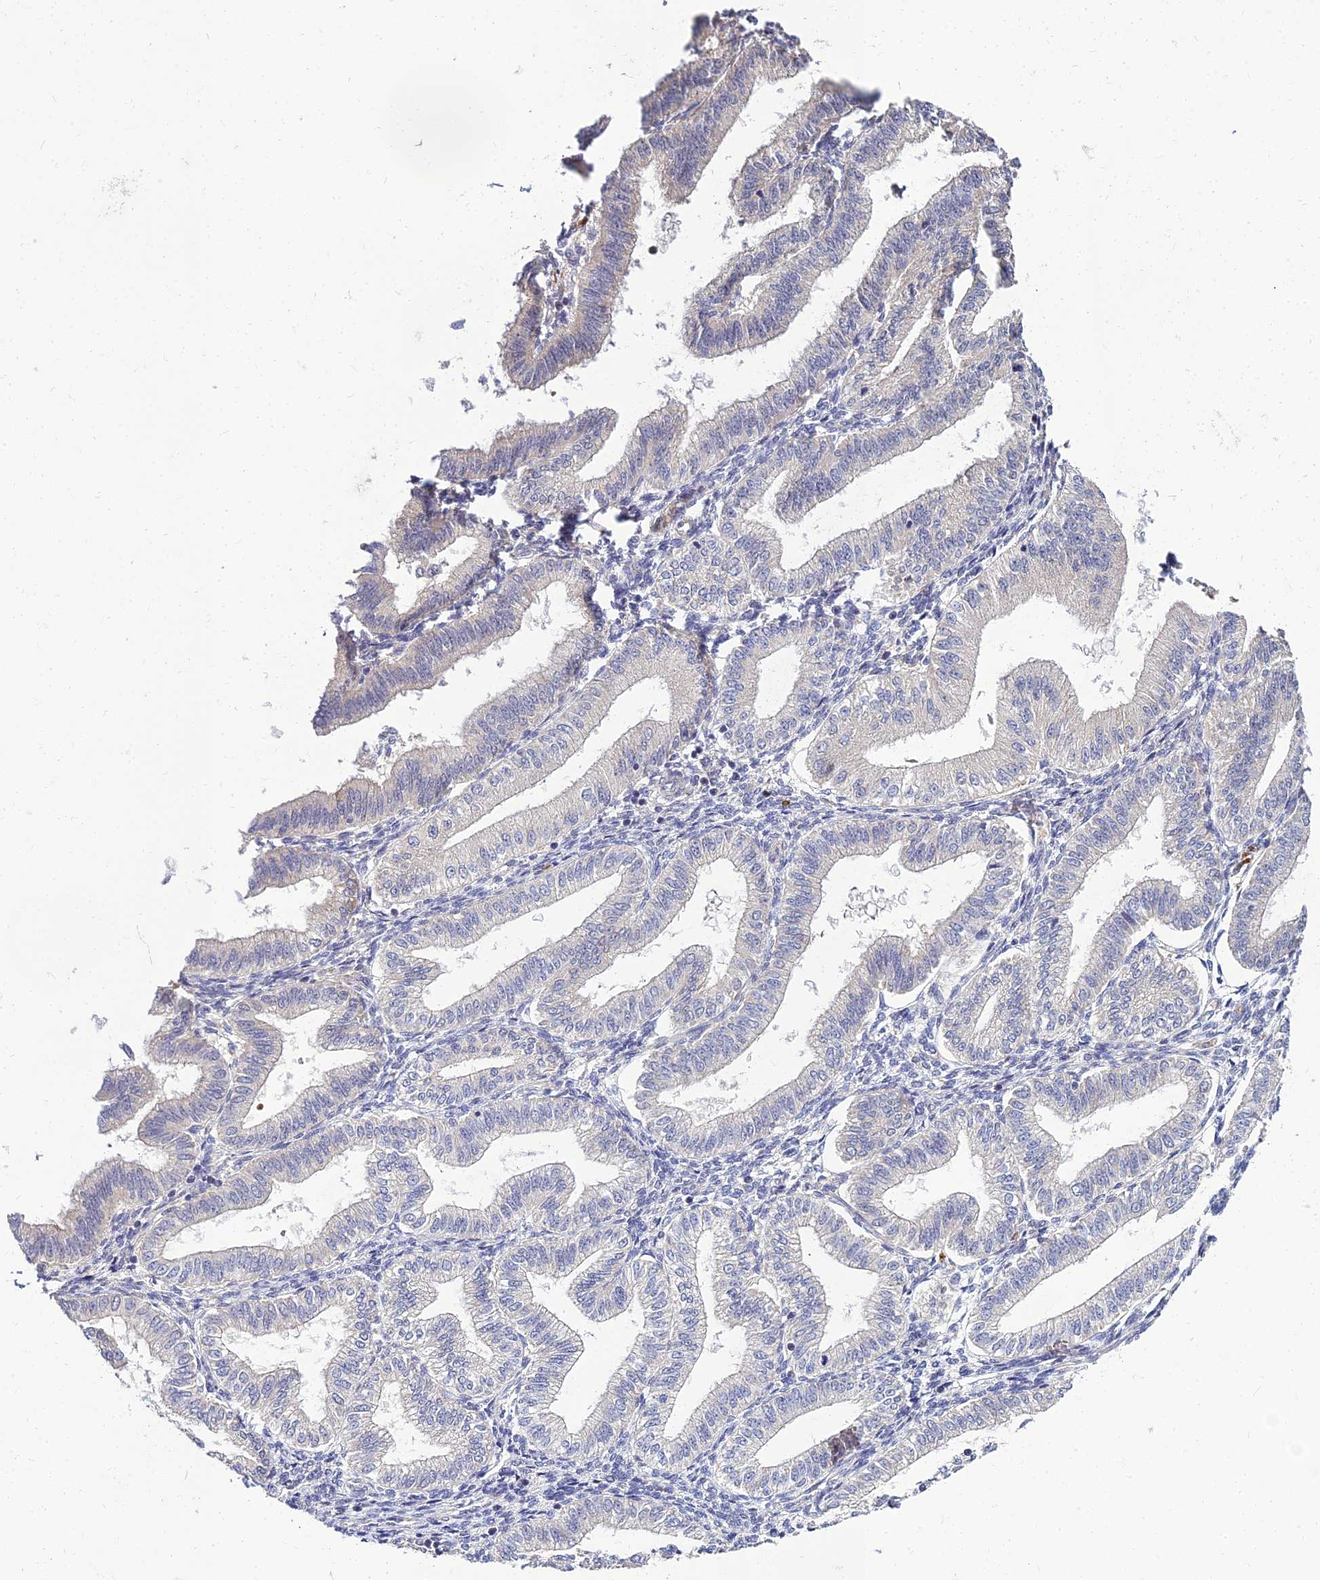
{"staining": {"intensity": "negative", "quantity": "none", "location": "none"}, "tissue": "endometrium", "cell_type": "Cells in endometrial stroma", "image_type": "normal", "snomed": [{"axis": "morphology", "description": "Normal tissue, NOS"}, {"axis": "topography", "description": "Endometrium"}], "caption": "Immunohistochemistry (IHC) micrograph of normal endometrium: endometrium stained with DAB reveals no significant protein positivity in cells in endometrial stroma.", "gene": "NPY", "patient": {"sex": "female", "age": 39}}